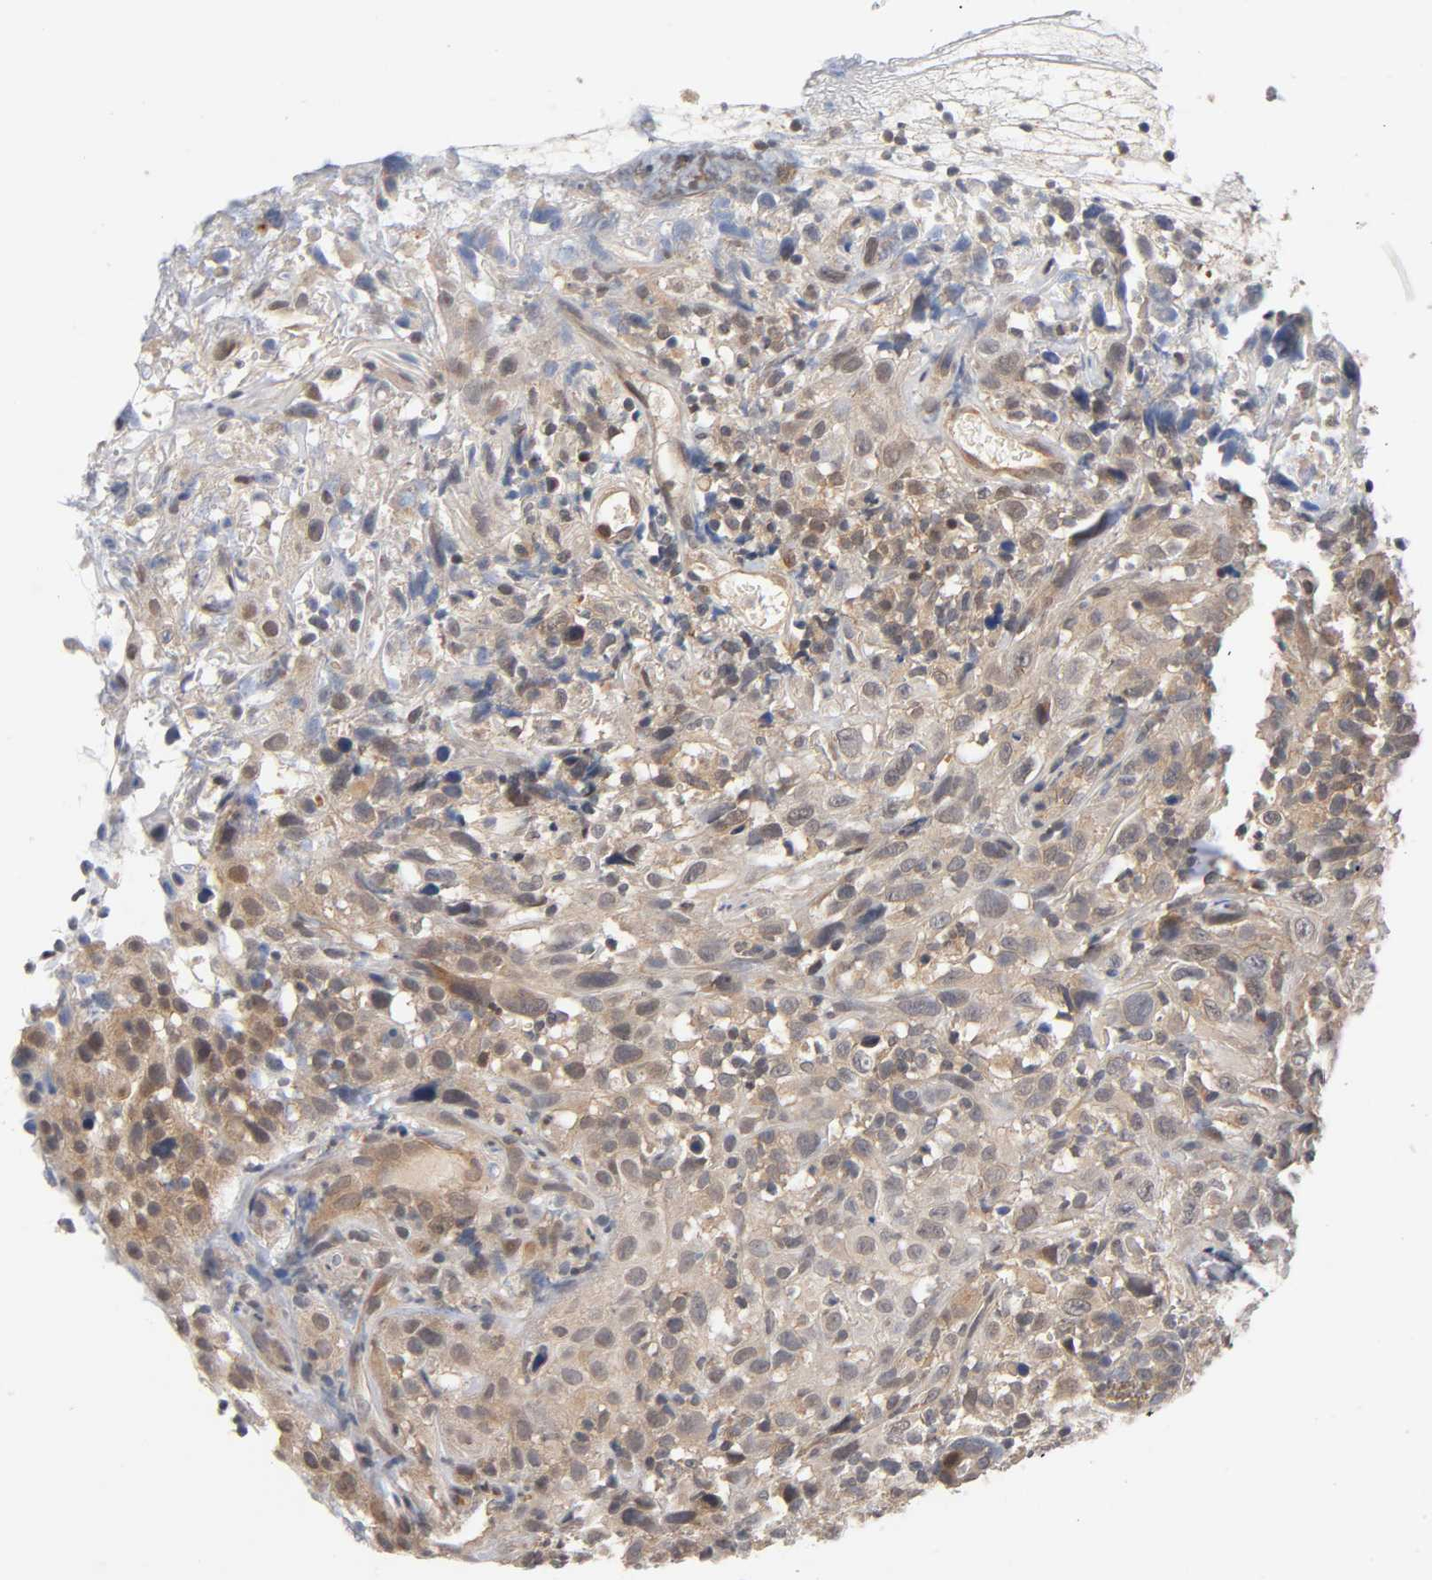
{"staining": {"intensity": "moderate", "quantity": "25%-75%", "location": "cytoplasmic/membranous"}, "tissue": "thyroid cancer", "cell_type": "Tumor cells", "image_type": "cancer", "snomed": [{"axis": "morphology", "description": "Carcinoma, NOS"}, {"axis": "topography", "description": "Thyroid gland"}], "caption": "Moderate cytoplasmic/membranous protein staining is identified in about 25%-75% of tumor cells in thyroid cancer.", "gene": "PRKAB1", "patient": {"sex": "female", "age": 77}}